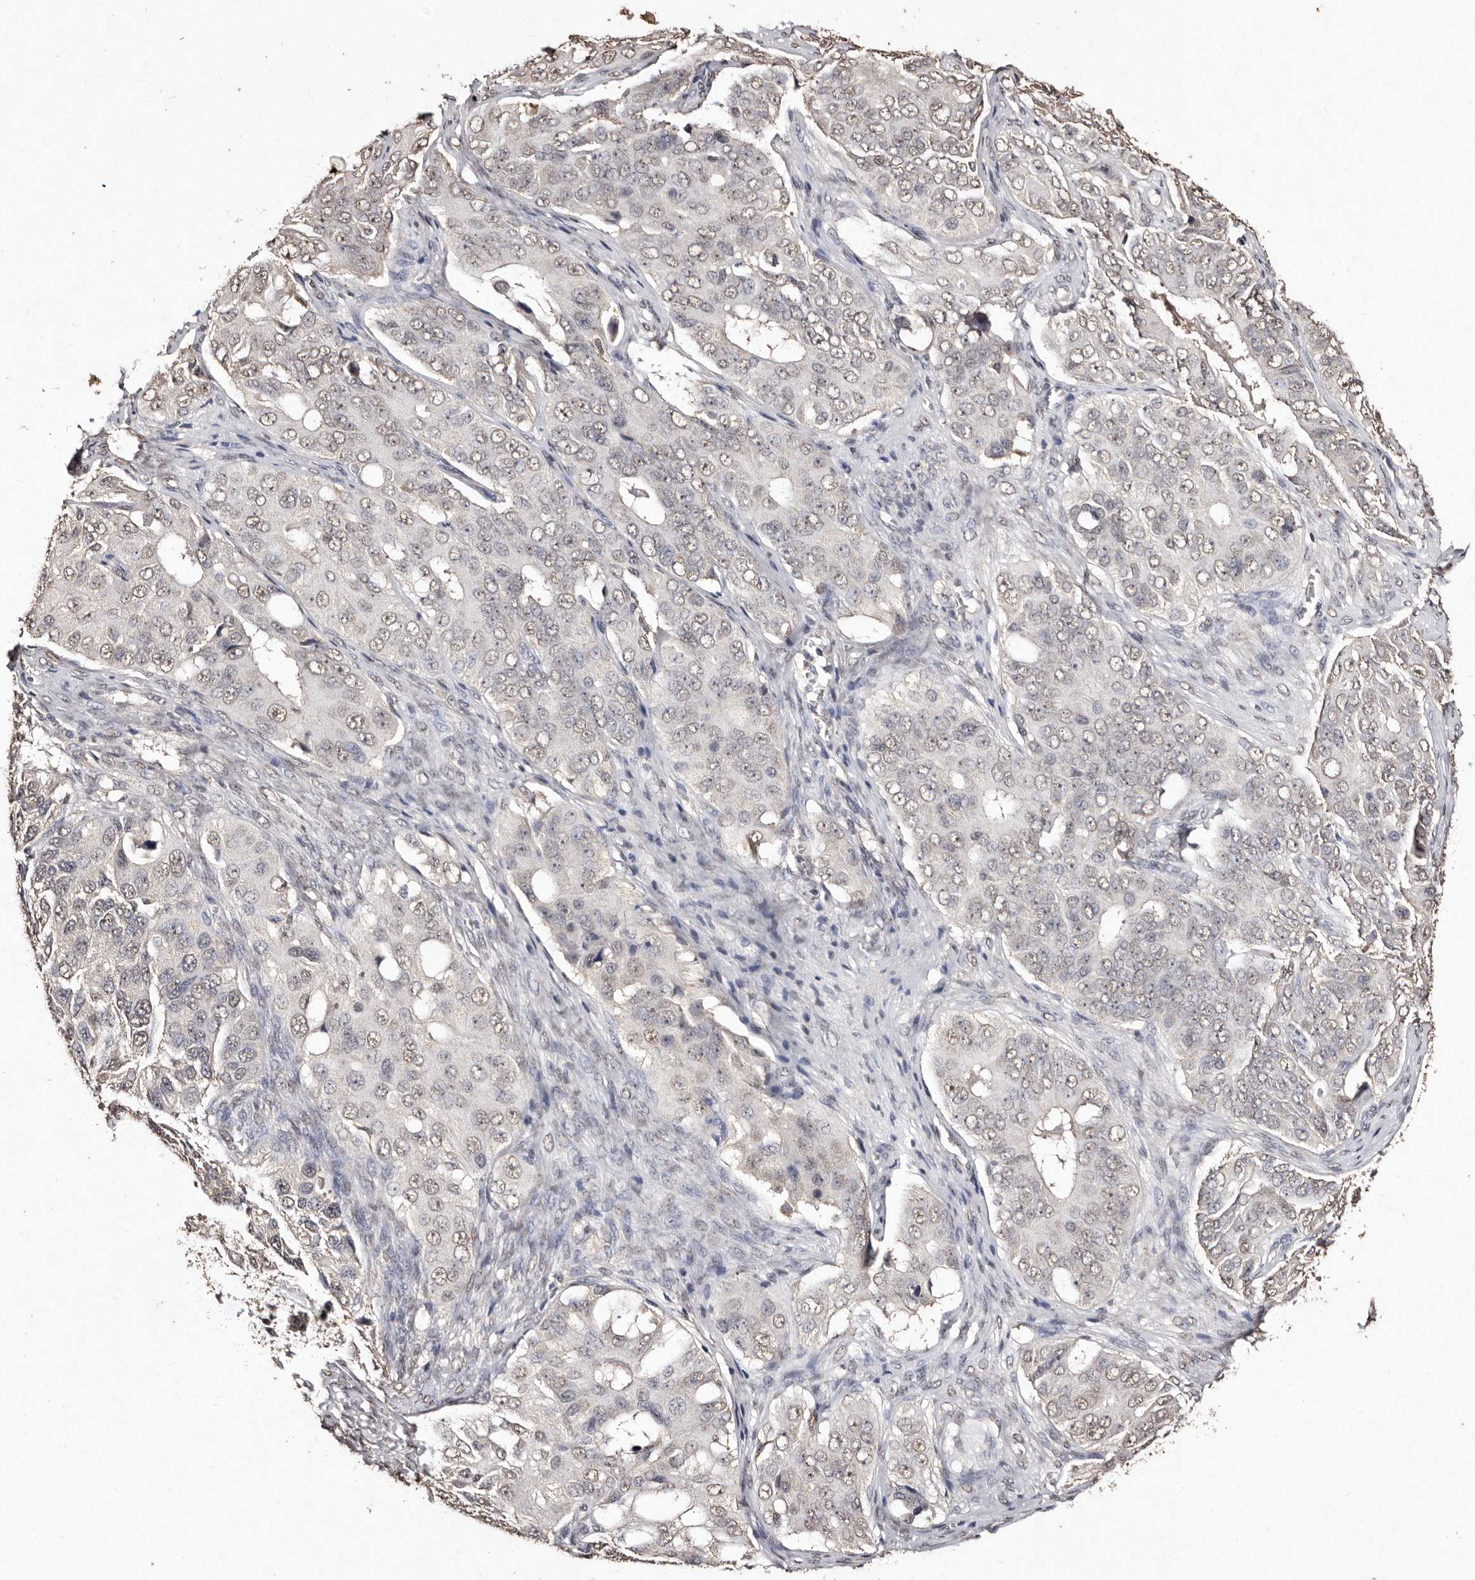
{"staining": {"intensity": "weak", "quantity": "25%-75%", "location": "nuclear"}, "tissue": "ovarian cancer", "cell_type": "Tumor cells", "image_type": "cancer", "snomed": [{"axis": "morphology", "description": "Carcinoma, endometroid"}, {"axis": "topography", "description": "Ovary"}], "caption": "Protein analysis of ovarian cancer (endometroid carcinoma) tissue exhibits weak nuclear positivity in about 25%-75% of tumor cells. (Stains: DAB in brown, nuclei in blue, Microscopy: brightfield microscopy at high magnification).", "gene": "ERBB4", "patient": {"sex": "female", "age": 51}}